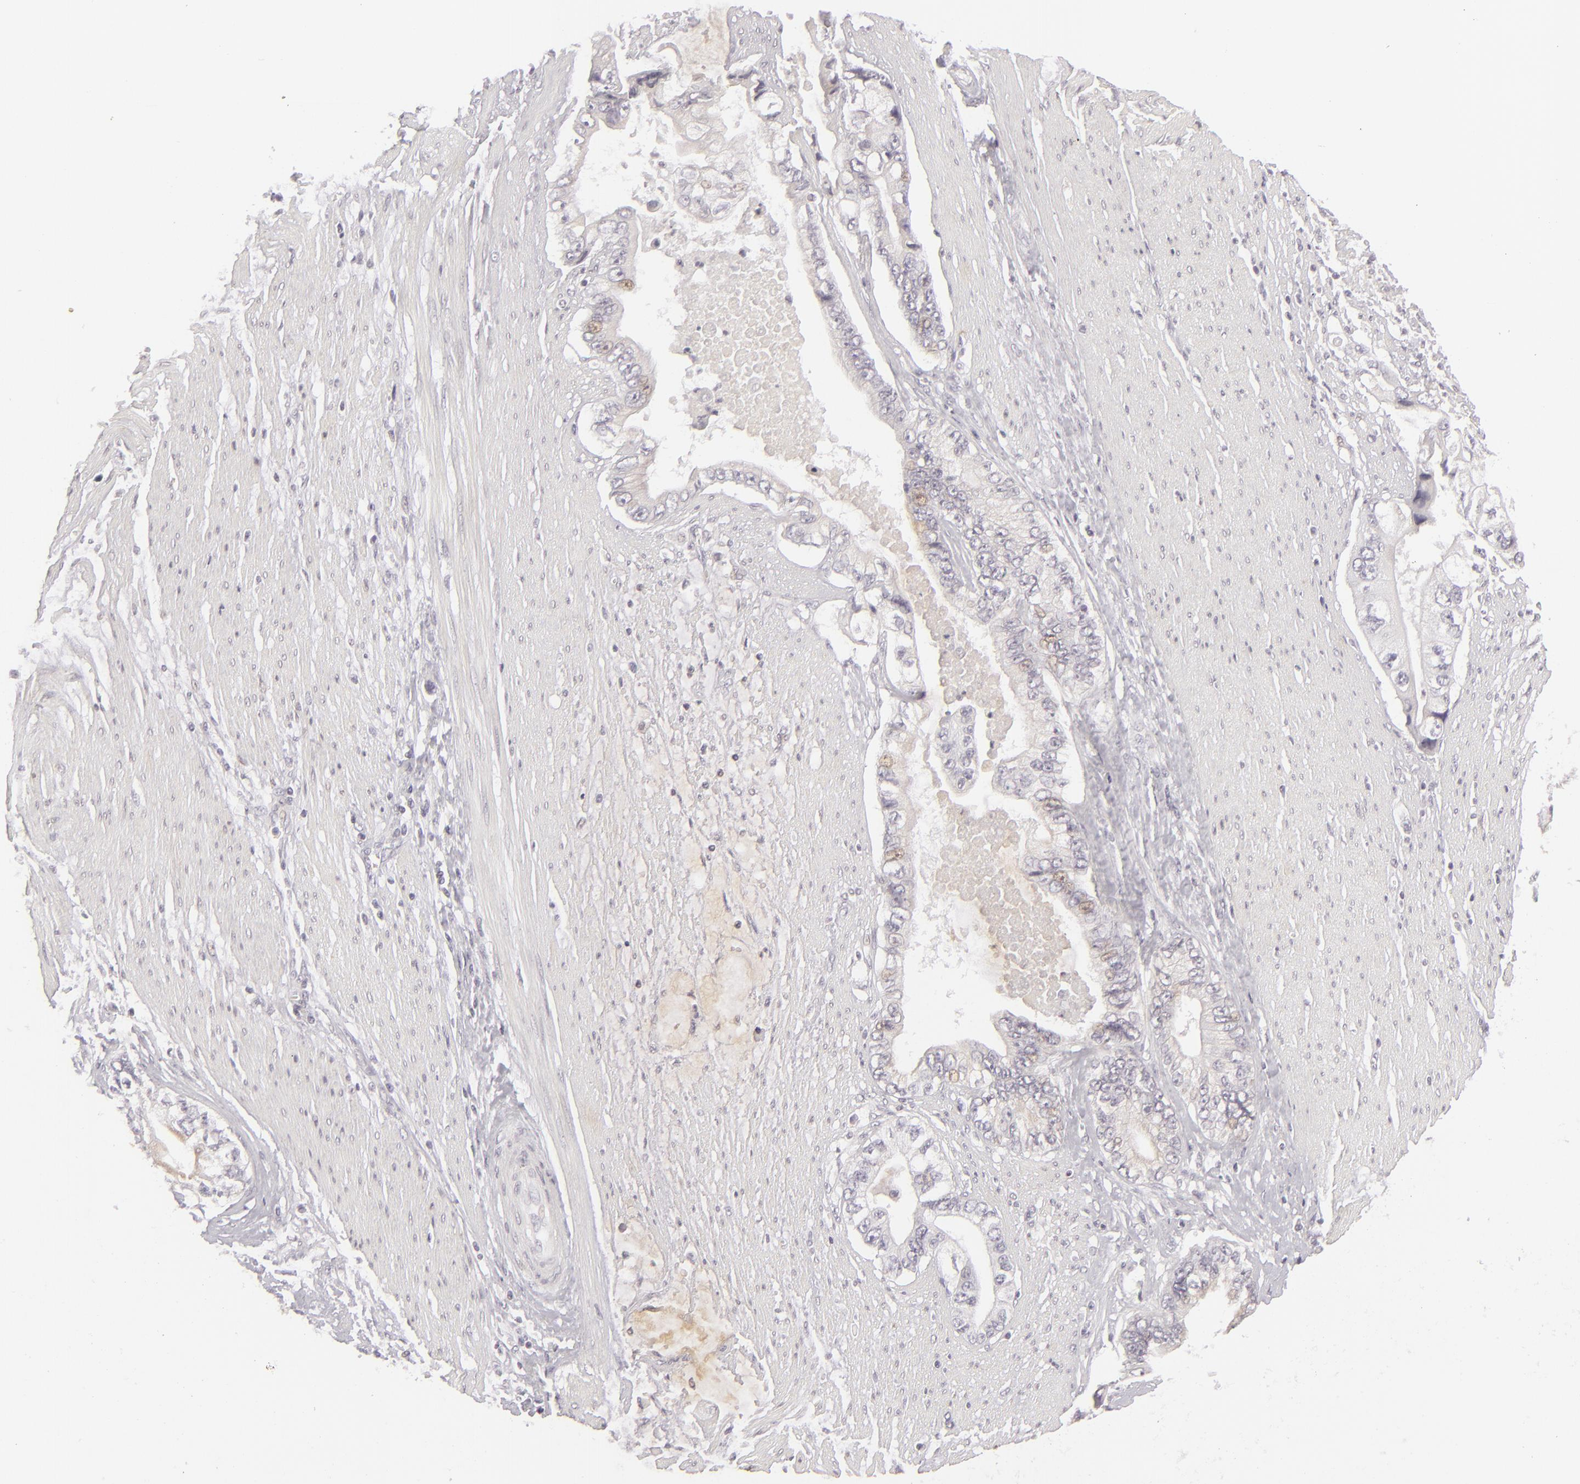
{"staining": {"intensity": "weak", "quantity": "<25%", "location": "nuclear"}, "tissue": "pancreatic cancer", "cell_type": "Tumor cells", "image_type": "cancer", "snomed": [{"axis": "morphology", "description": "Adenocarcinoma, NOS"}, {"axis": "topography", "description": "Pancreas"}, {"axis": "topography", "description": "Stomach, upper"}], "caption": "The photomicrograph demonstrates no staining of tumor cells in pancreatic adenocarcinoma.", "gene": "SIX1", "patient": {"sex": "male", "age": 77}}